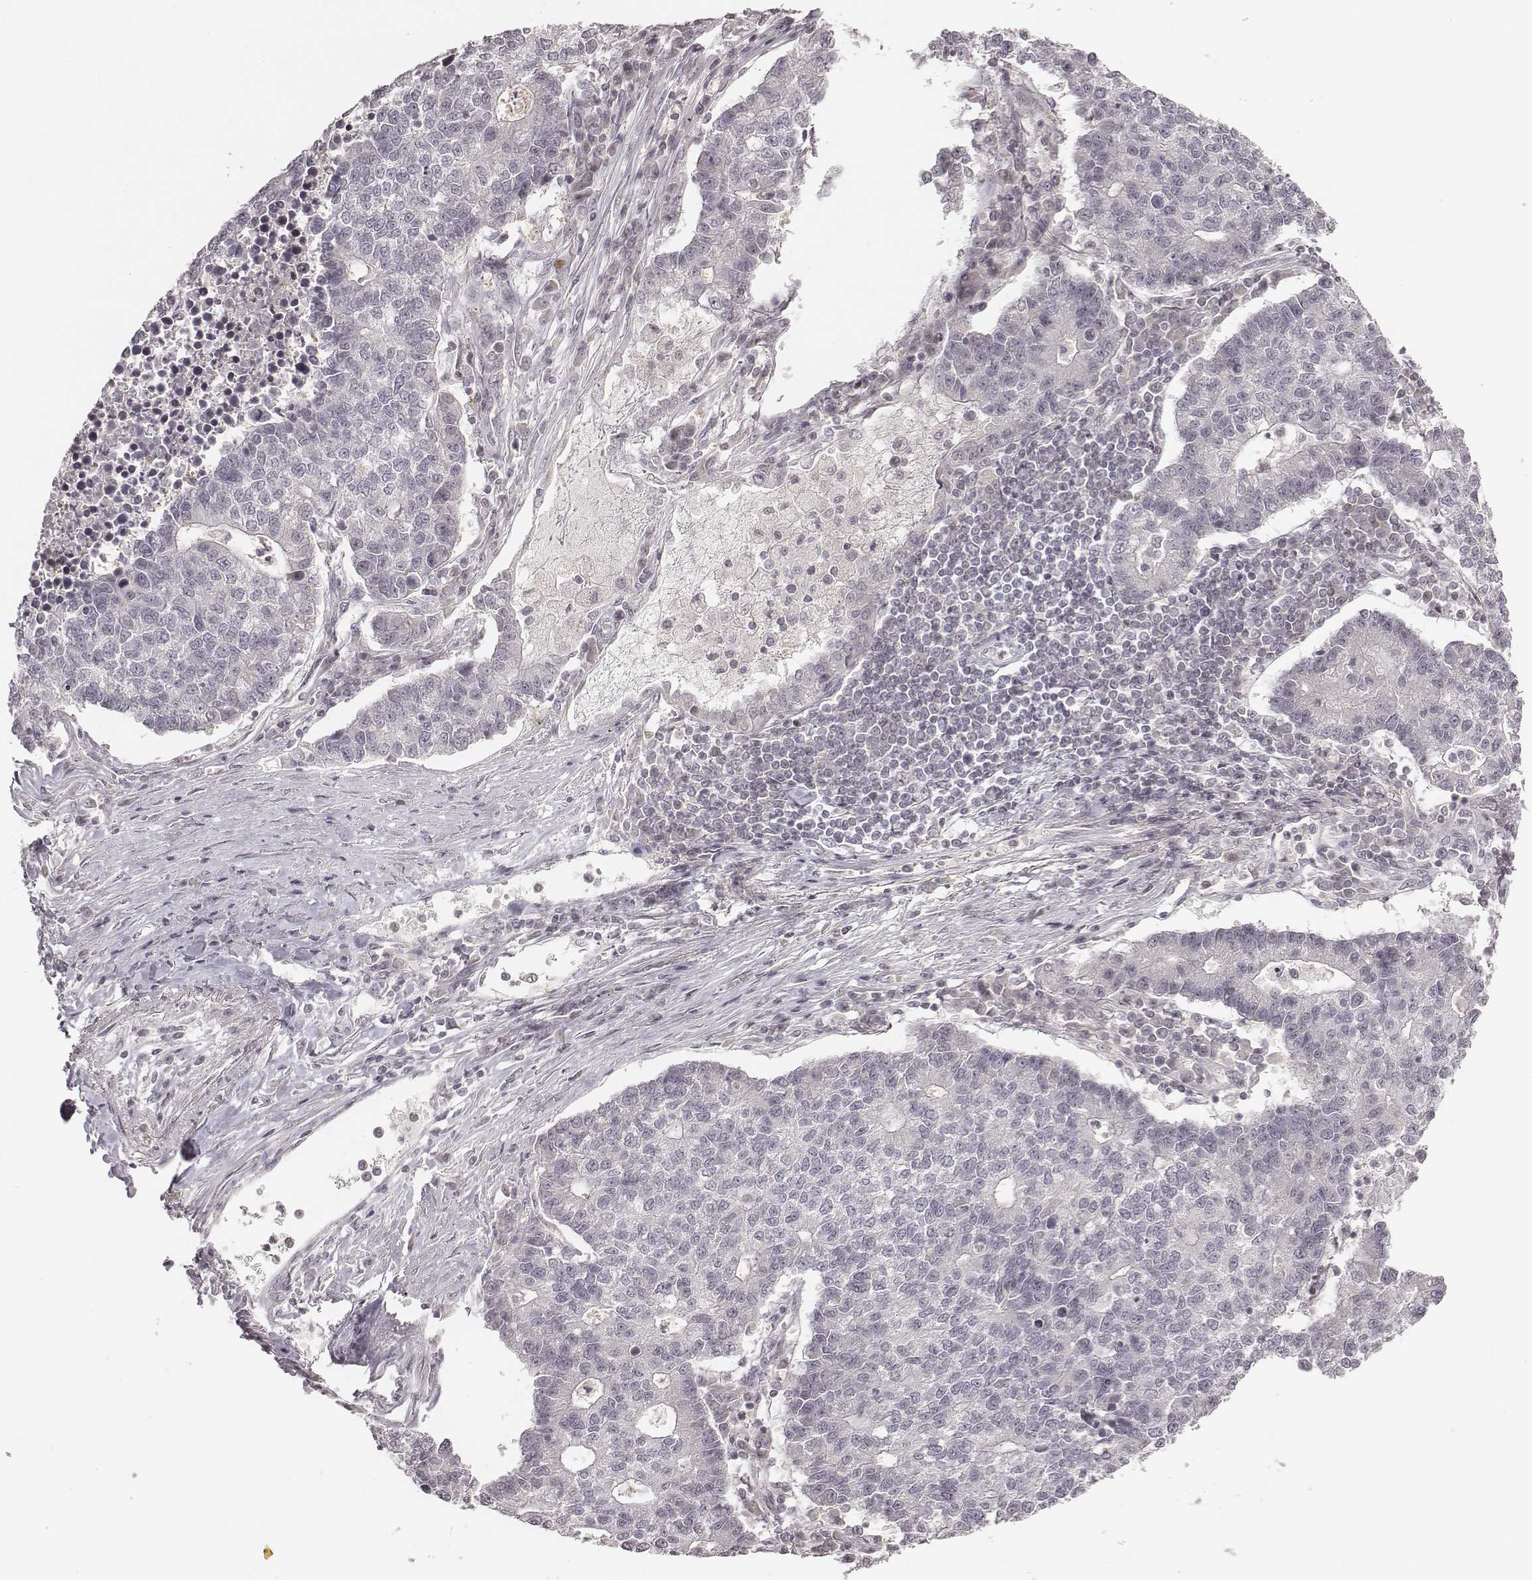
{"staining": {"intensity": "negative", "quantity": "none", "location": "none"}, "tissue": "lung cancer", "cell_type": "Tumor cells", "image_type": "cancer", "snomed": [{"axis": "morphology", "description": "Adenocarcinoma, NOS"}, {"axis": "topography", "description": "Lung"}], "caption": "This is an IHC histopathology image of human adenocarcinoma (lung). There is no staining in tumor cells.", "gene": "GRM4", "patient": {"sex": "male", "age": 57}}